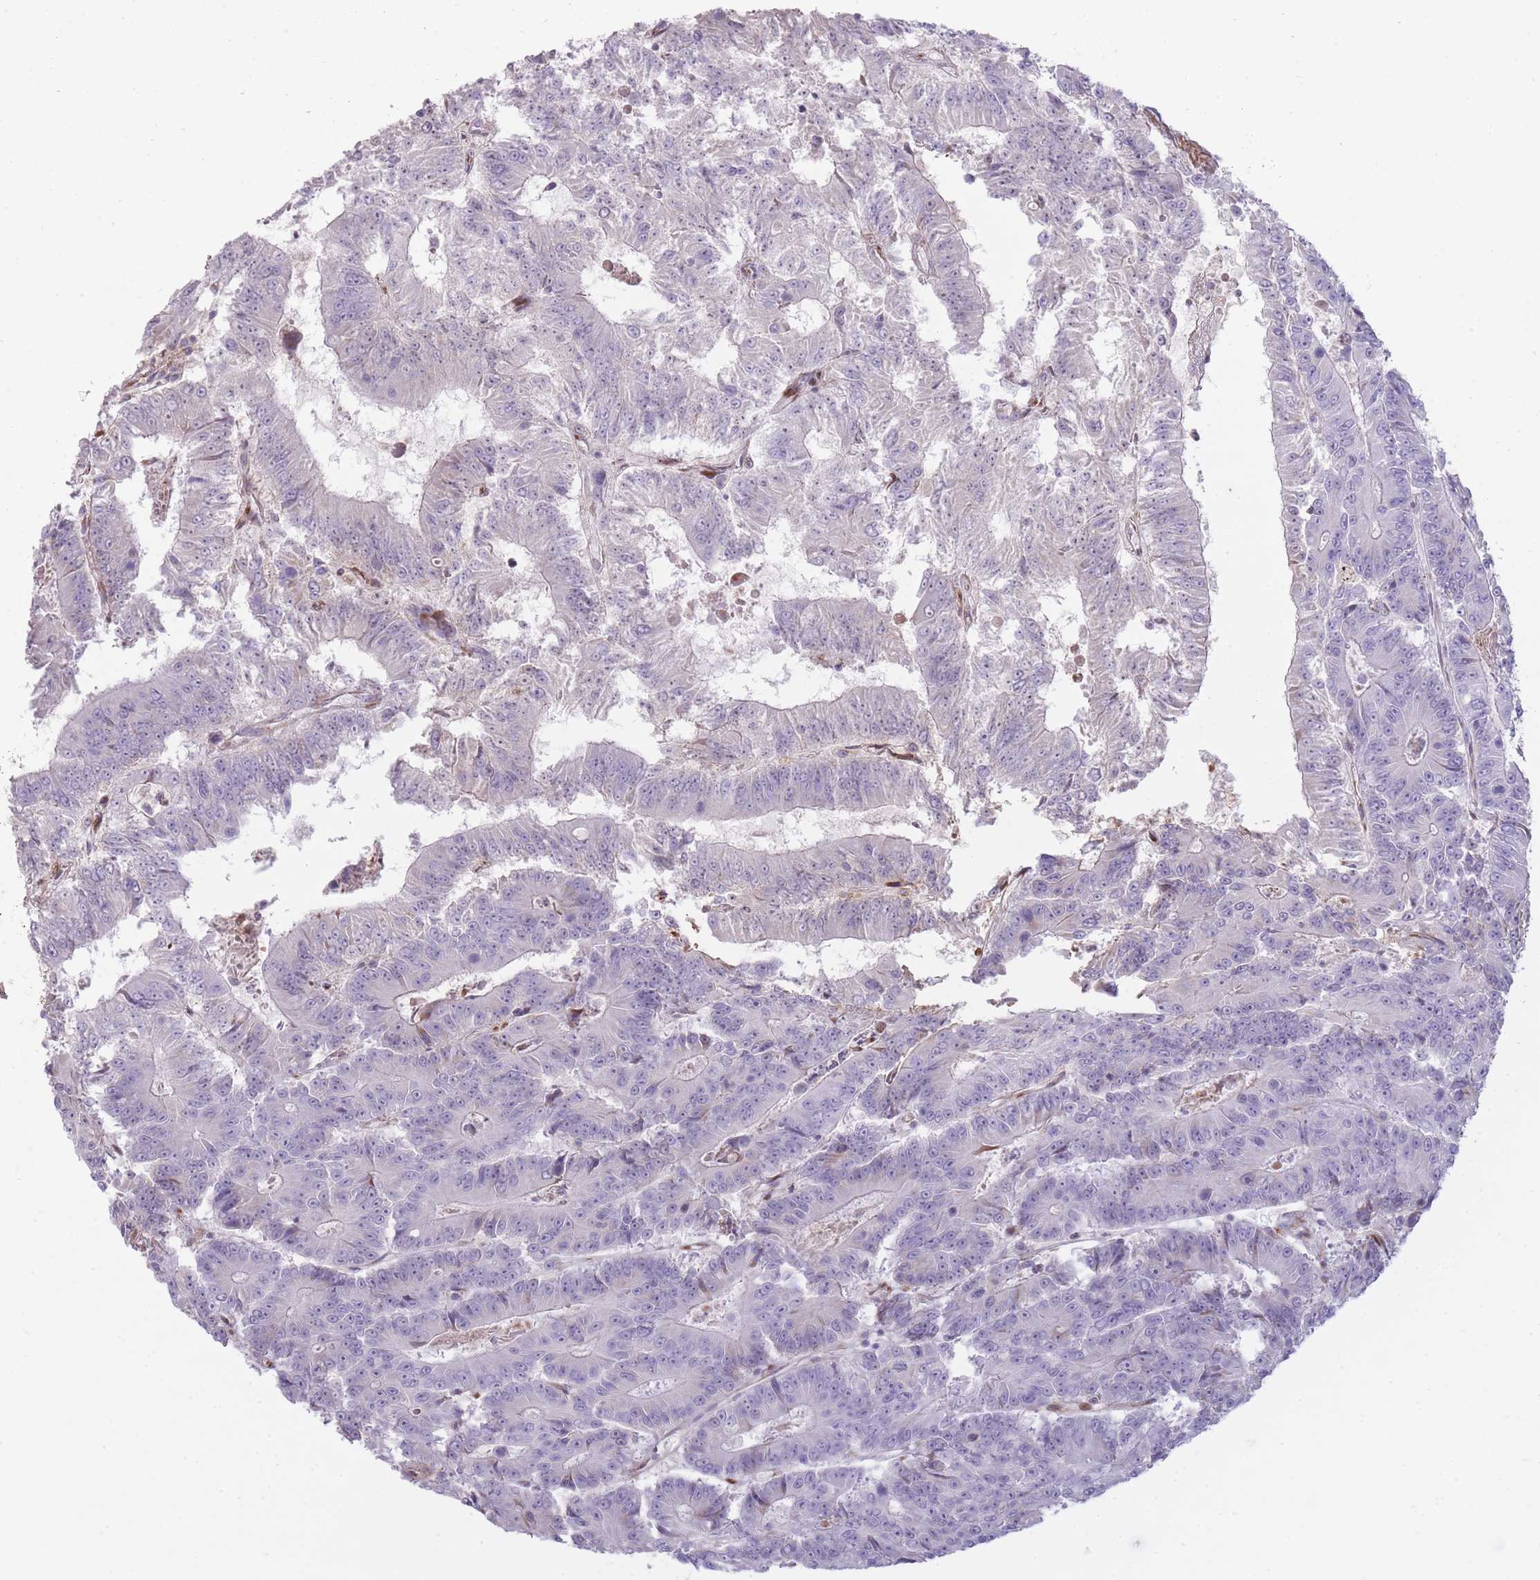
{"staining": {"intensity": "negative", "quantity": "none", "location": "none"}, "tissue": "colorectal cancer", "cell_type": "Tumor cells", "image_type": "cancer", "snomed": [{"axis": "morphology", "description": "Adenocarcinoma, NOS"}, {"axis": "topography", "description": "Colon"}], "caption": "Tumor cells show no significant protein positivity in colorectal adenocarcinoma. The staining was performed using DAB to visualize the protein expression in brown, while the nuclei were stained in blue with hematoxylin (Magnification: 20x).", "gene": "PPP3R2", "patient": {"sex": "male", "age": 83}}